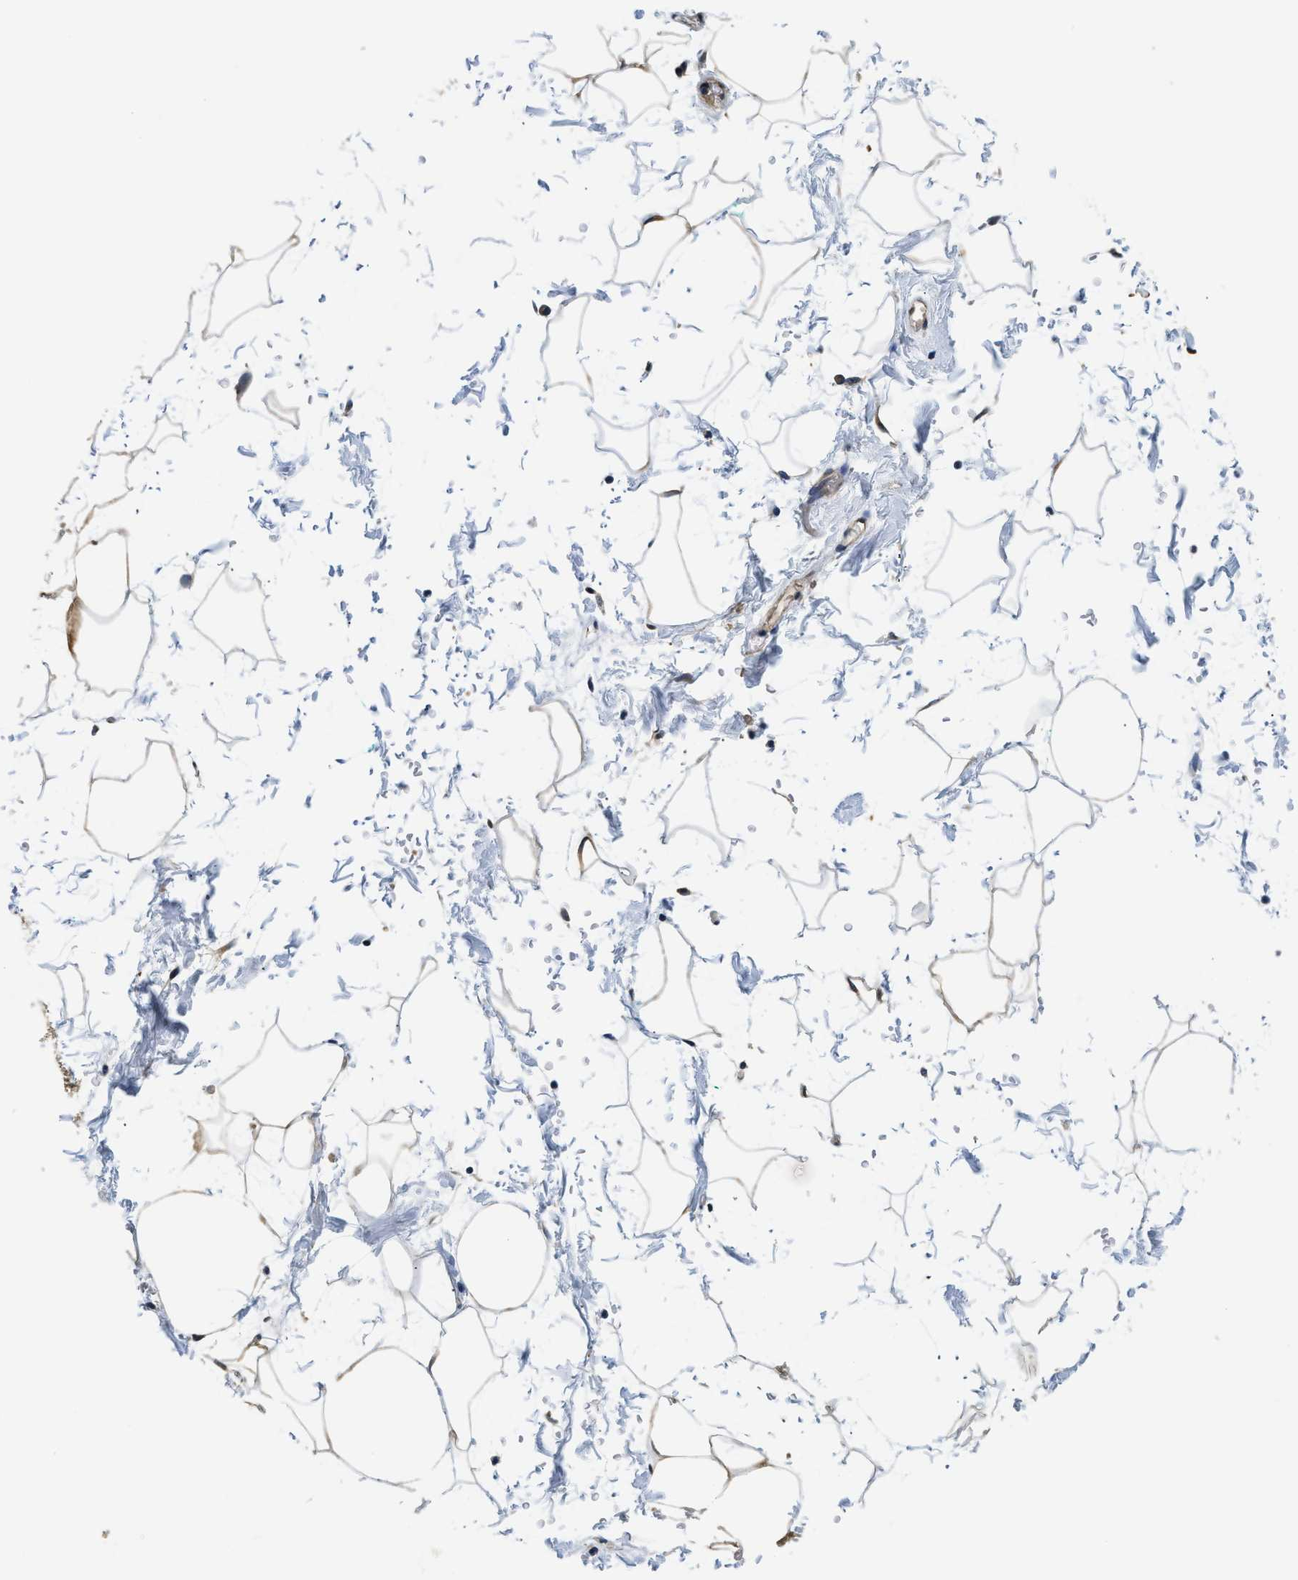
{"staining": {"intensity": "negative", "quantity": "25%-75%", "location": "cytoplasmic/membranous"}, "tissue": "adipose tissue", "cell_type": "Adipocytes", "image_type": "normal", "snomed": [{"axis": "morphology", "description": "Normal tissue, NOS"}, {"axis": "topography", "description": "Soft tissue"}], "caption": "Immunohistochemistry (IHC) image of normal adipose tissue: human adipose tissue stained with DAB (3,3'-diaminobenzidine) demonstrates no significant protein staining in adipocytes. (DAB (3,3'-diaminobenzidine) immunohistochemistry with hematoxylin counter stain).", "gene": "BCL7C", "patient": {"sex": "male", "age": 72}}